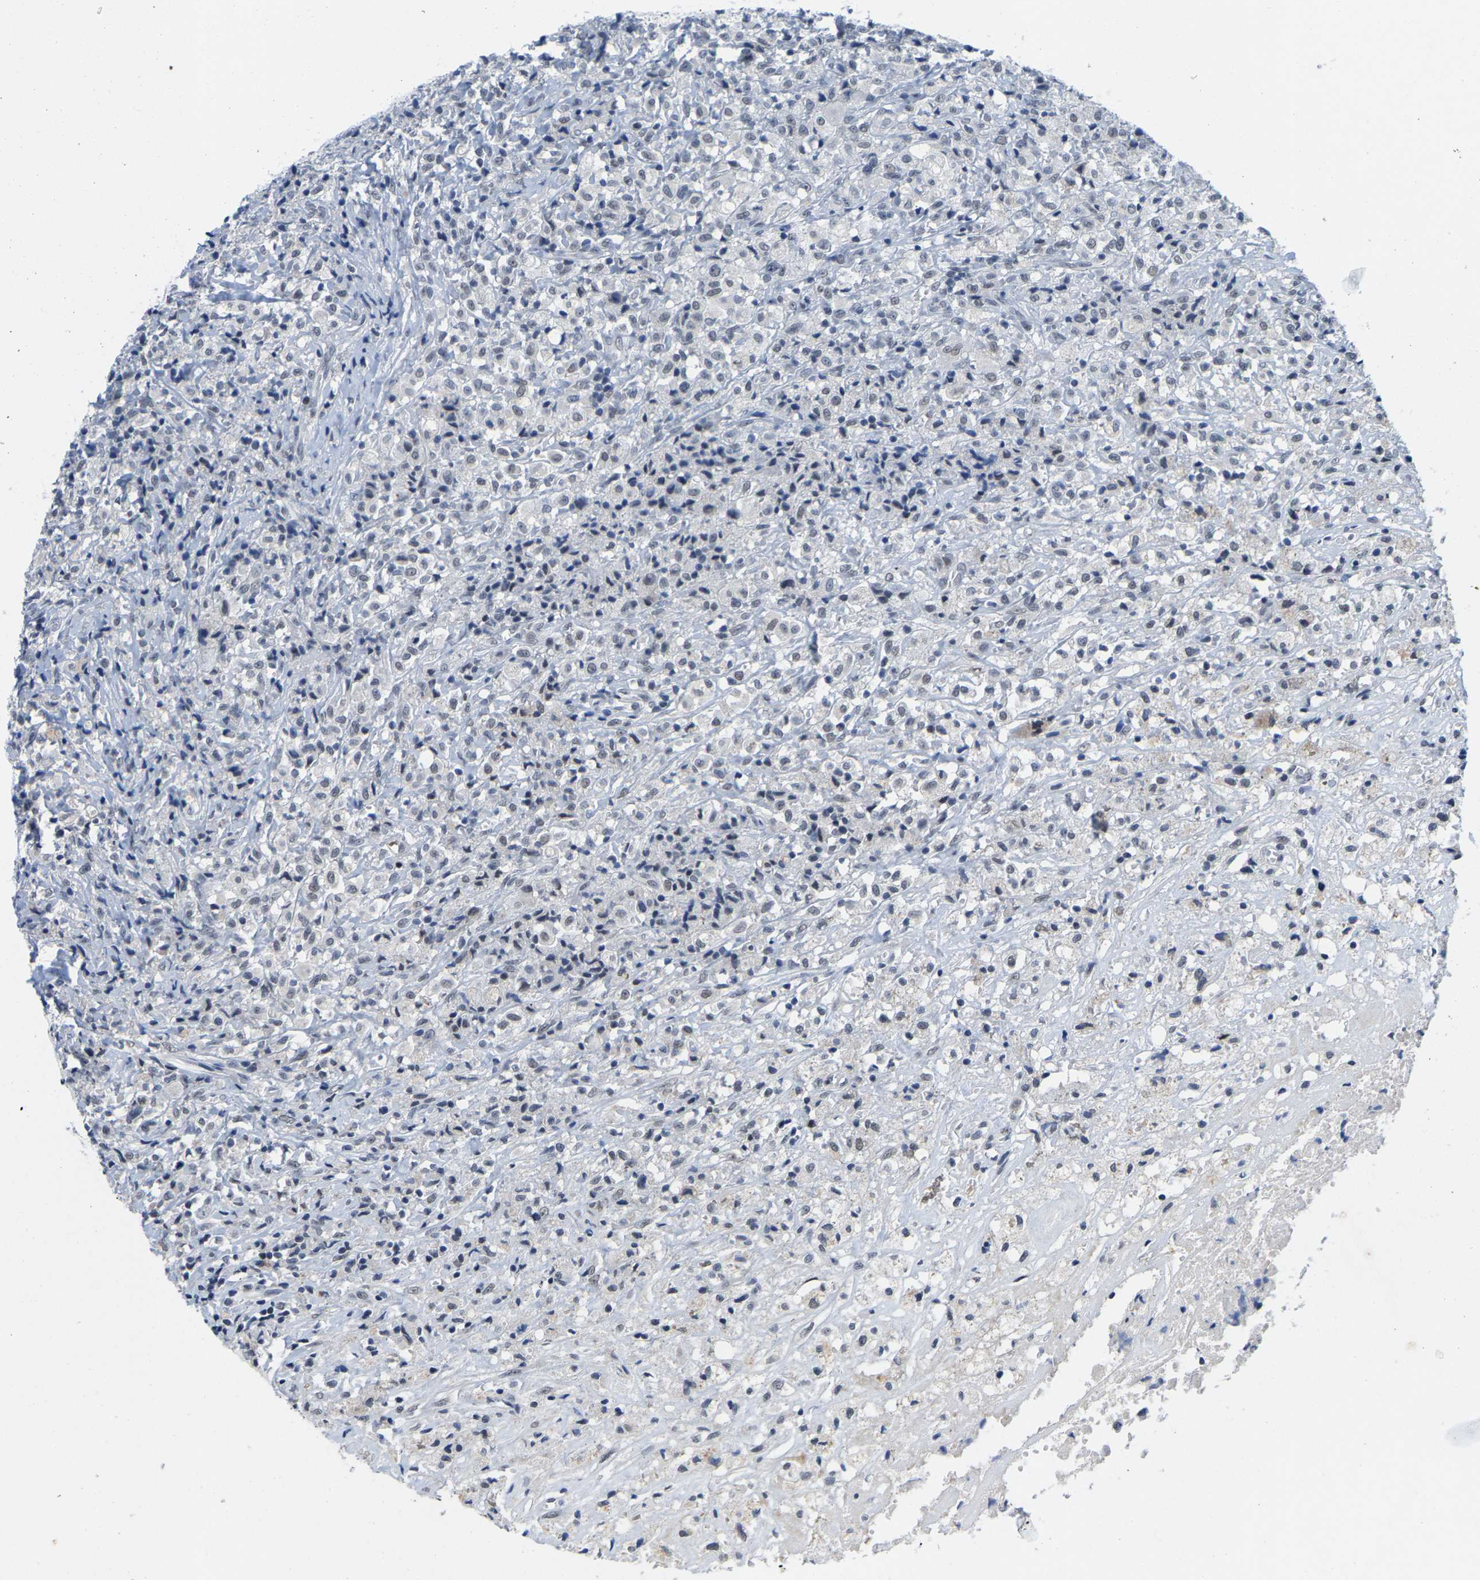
{"staining": {"intensity": "negative", "quantity": "none", "location": "none"}, "tissue": "testis cancer", "cell_type": "Tumor cells", "image_type": "cancer", "snomed": [{"axis": "morphology", "description": "Carcinoma, Embryonal, NOS"}, {"axis": "topography", "description": "Testis"}], "caption": "Tumor cells are negative for protein expression in human testis cancer.", "gene": "SETD1B", "patient": {"sex": "male", "age": 2}}